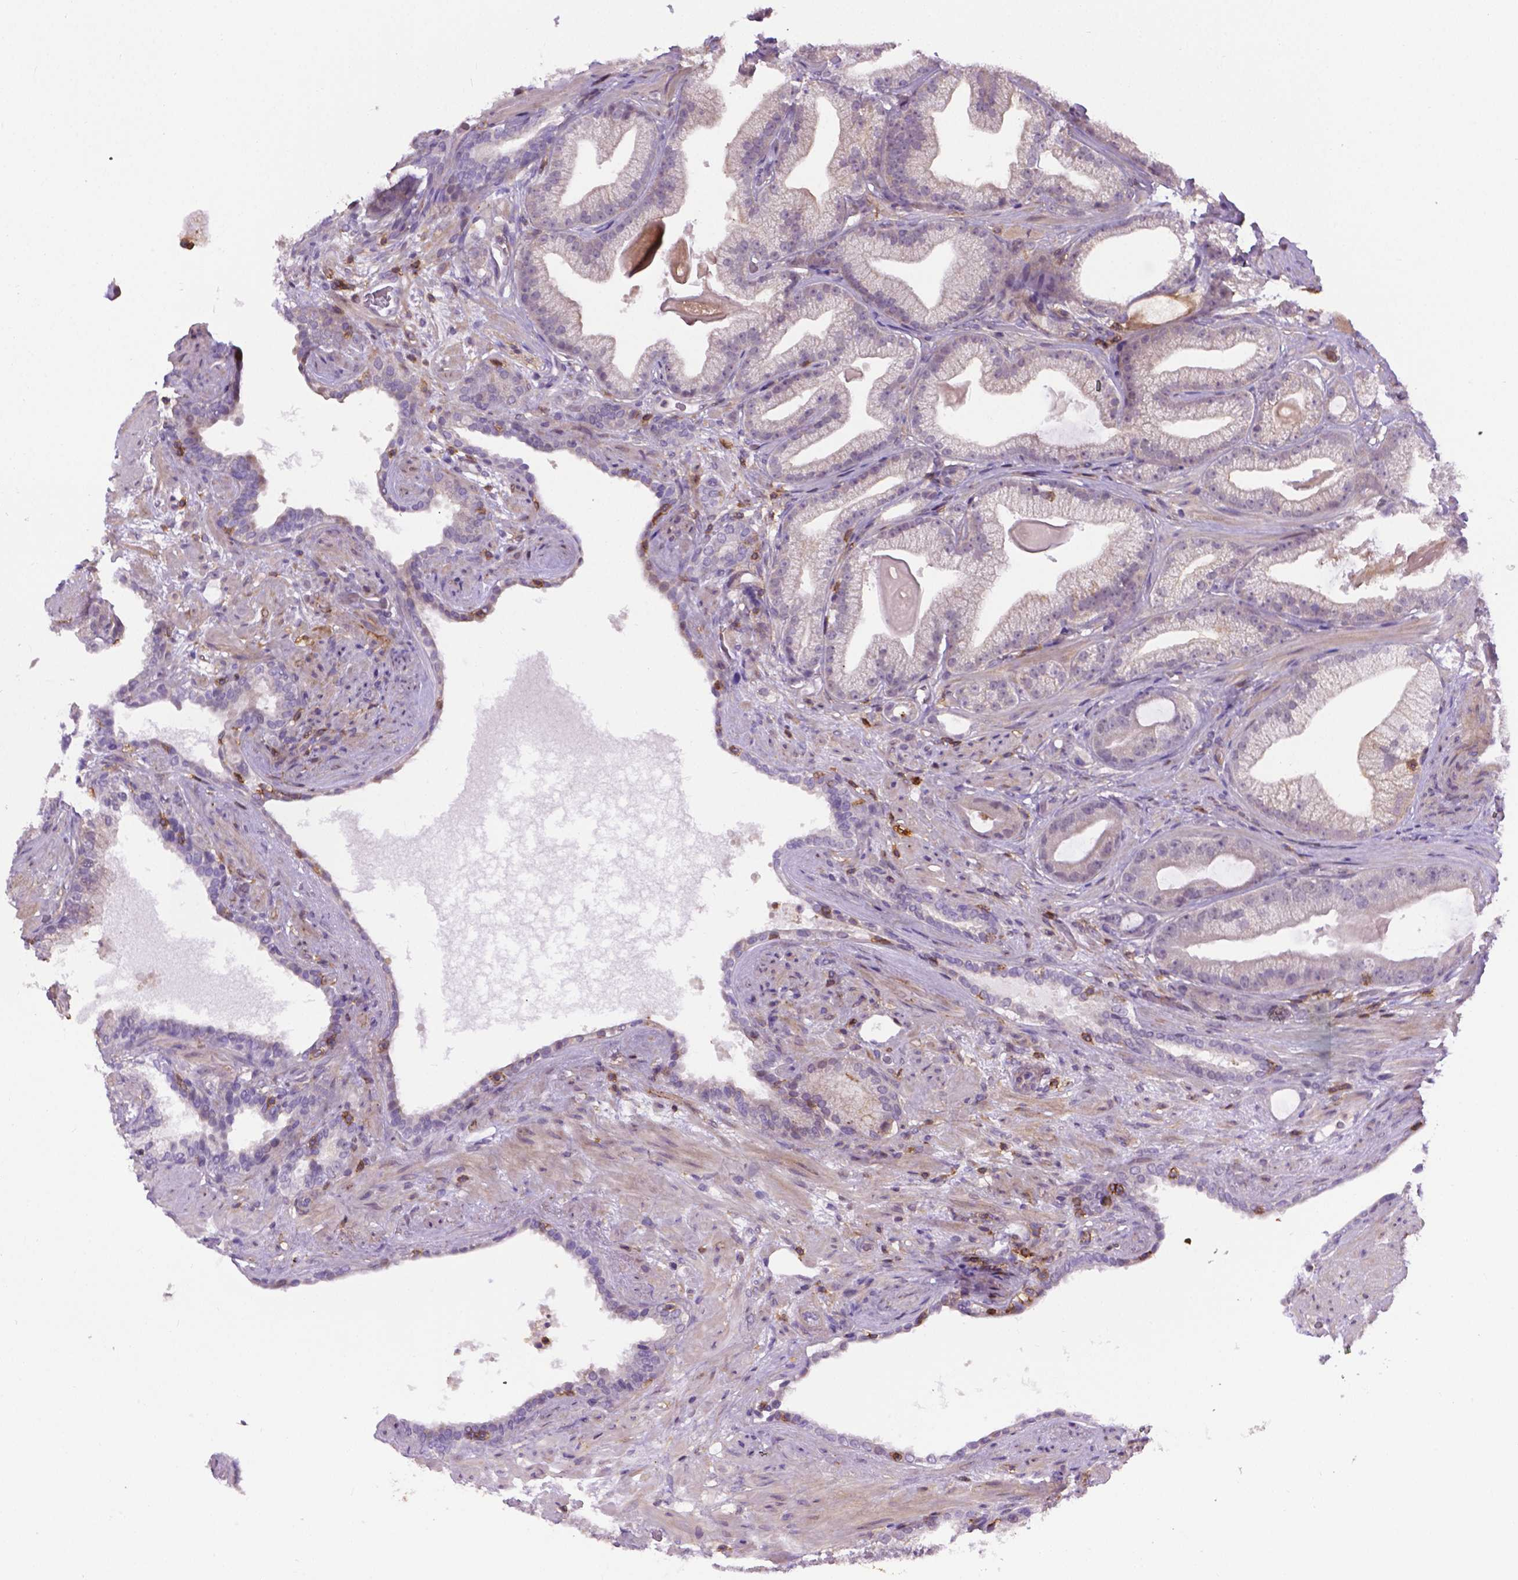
{"staining": {"intensity": "negative", "quantity": "none", "location": "none"}, "tissue": "prostate cancer", "cell_type": "Tumor cells", "image_type": "cancer", "snomed": [{"axis": "morphology", "description": "Adenocarcinoma, Low grade"}, {"axis": "topography", "description": "Prostate"}], "caption": "Immunohistochemical staining of human prostate low-grade adenocarcinoma shows no significant expression in tumor cells.", "gene": "ACAD10", "patient": {"sex": "male", "age": 57}}